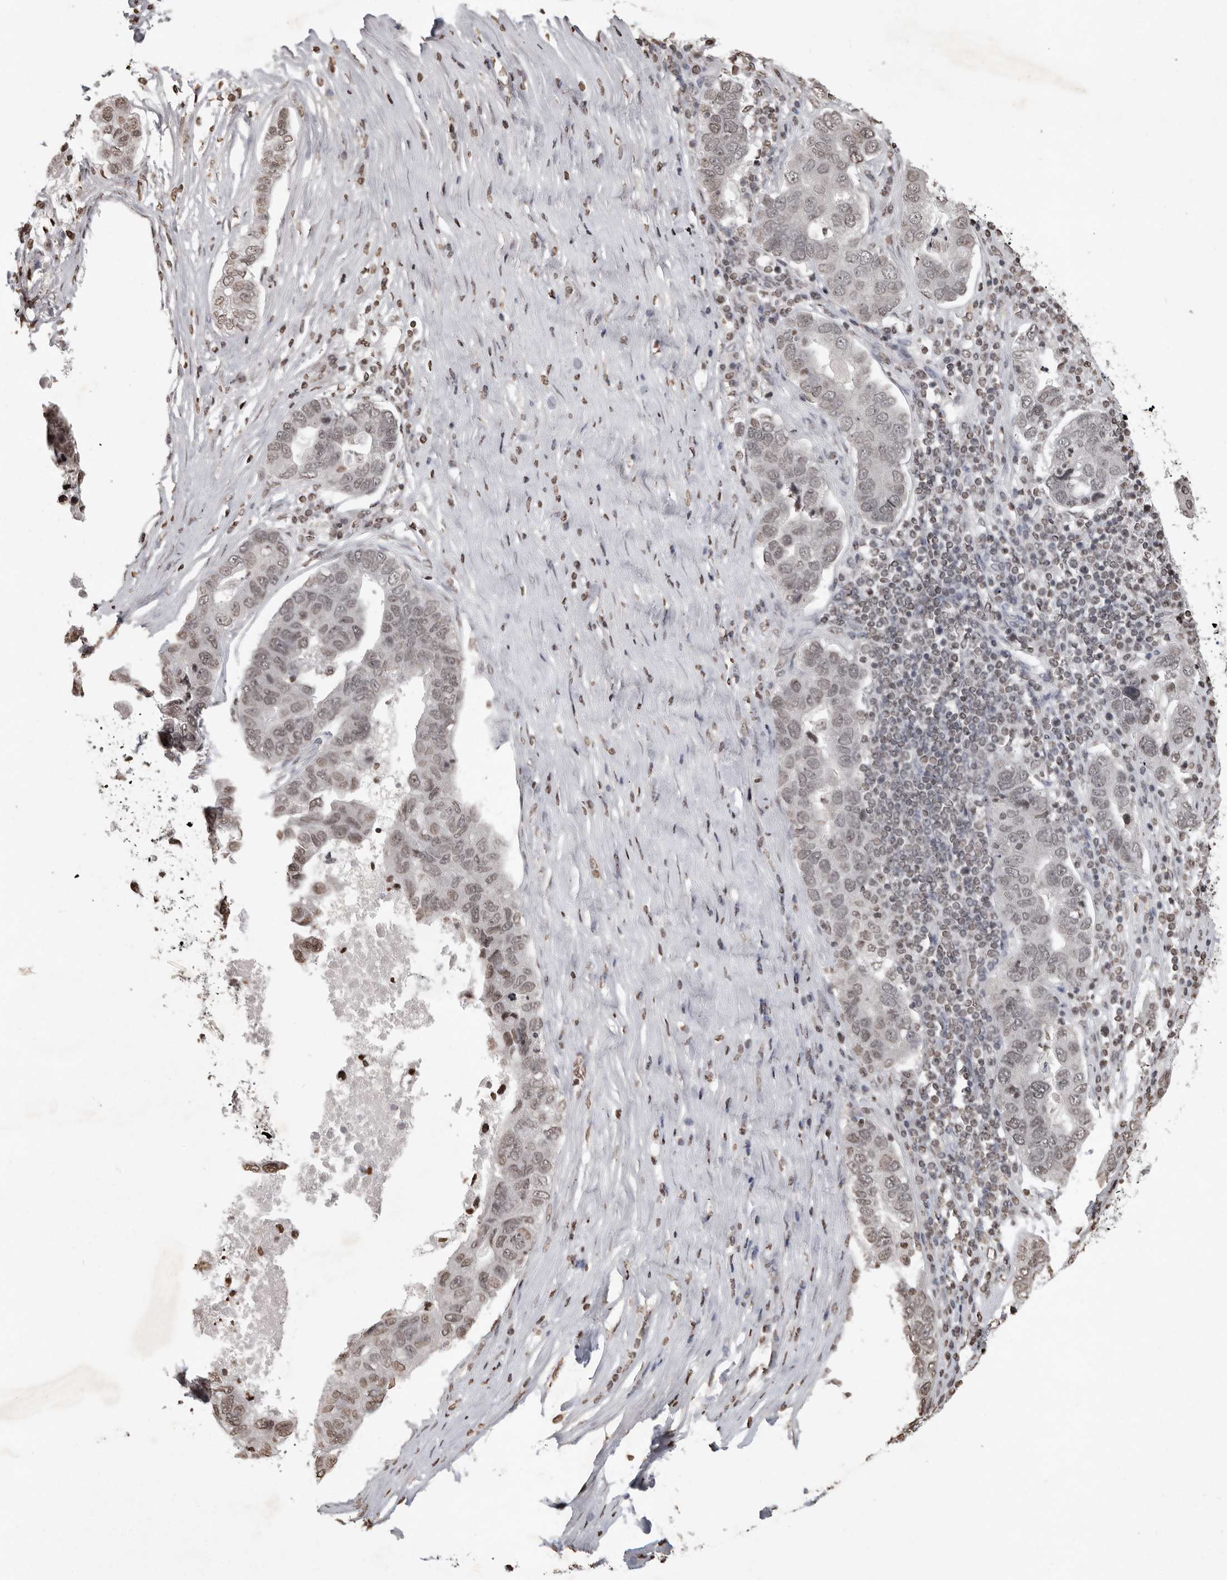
{"staining": {"intensity": "weak", "quantity": "25%-75%", "location": "nuclear"}, "tissue": "pancreatic cancer", "cell_type": "Tumor cells", "image_type": "cancer", "snomed": [{"axis": "morphology", "description": "Adenocarcinoma, NOS"}, {"axis": "topography", "description": "Pancreas"}], "caption": "An image of human pancreatic cancer stained for a protein displays weak nuclear brown staining in tumor cells.", "gene": "WDR45", "patient": {"sex": "female", "age": 61}}